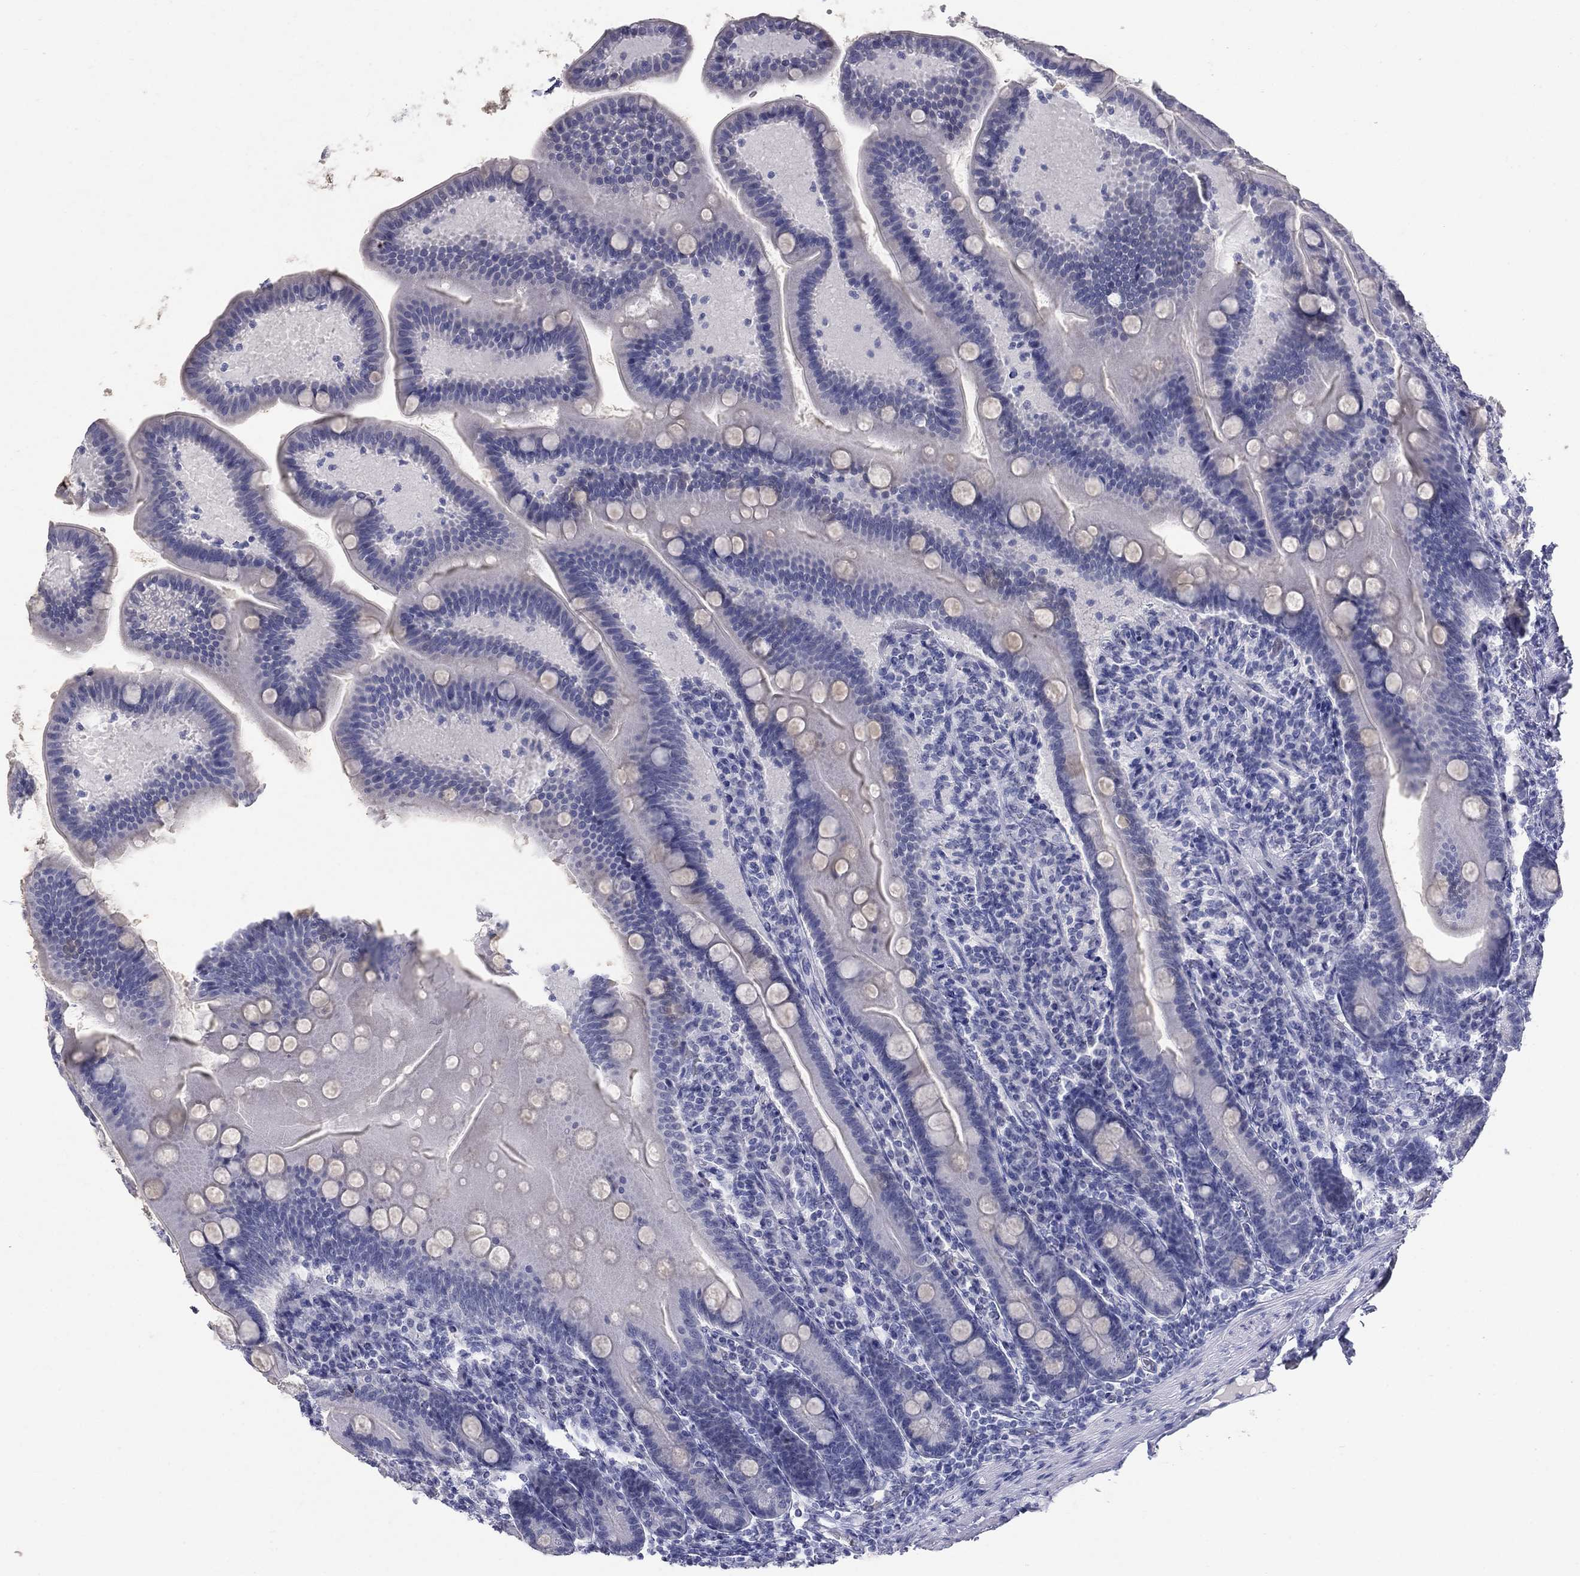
{"staining": {"intensity": "negative", "quantity": "none", "location": "none"}, "tissue": "small intestine", "cell_type": "Glandular cells", "image_type": "normal", "snomed": [{"axis": "morphology", "description": "Normal tissue, NOS"}, {"axis": "topography", "description": "Small intestine"}], "caption": "IHC histopathology image of normal small intestine stained for a protein (brown), which shows no expression in glandular cells. (Stains: DAB IHC with hematoxylin counter stain, Microscopy: brightfield microscopy at high magnification).", "gene": "KRT75", "patient": {"sex": "male", "age": 66}}